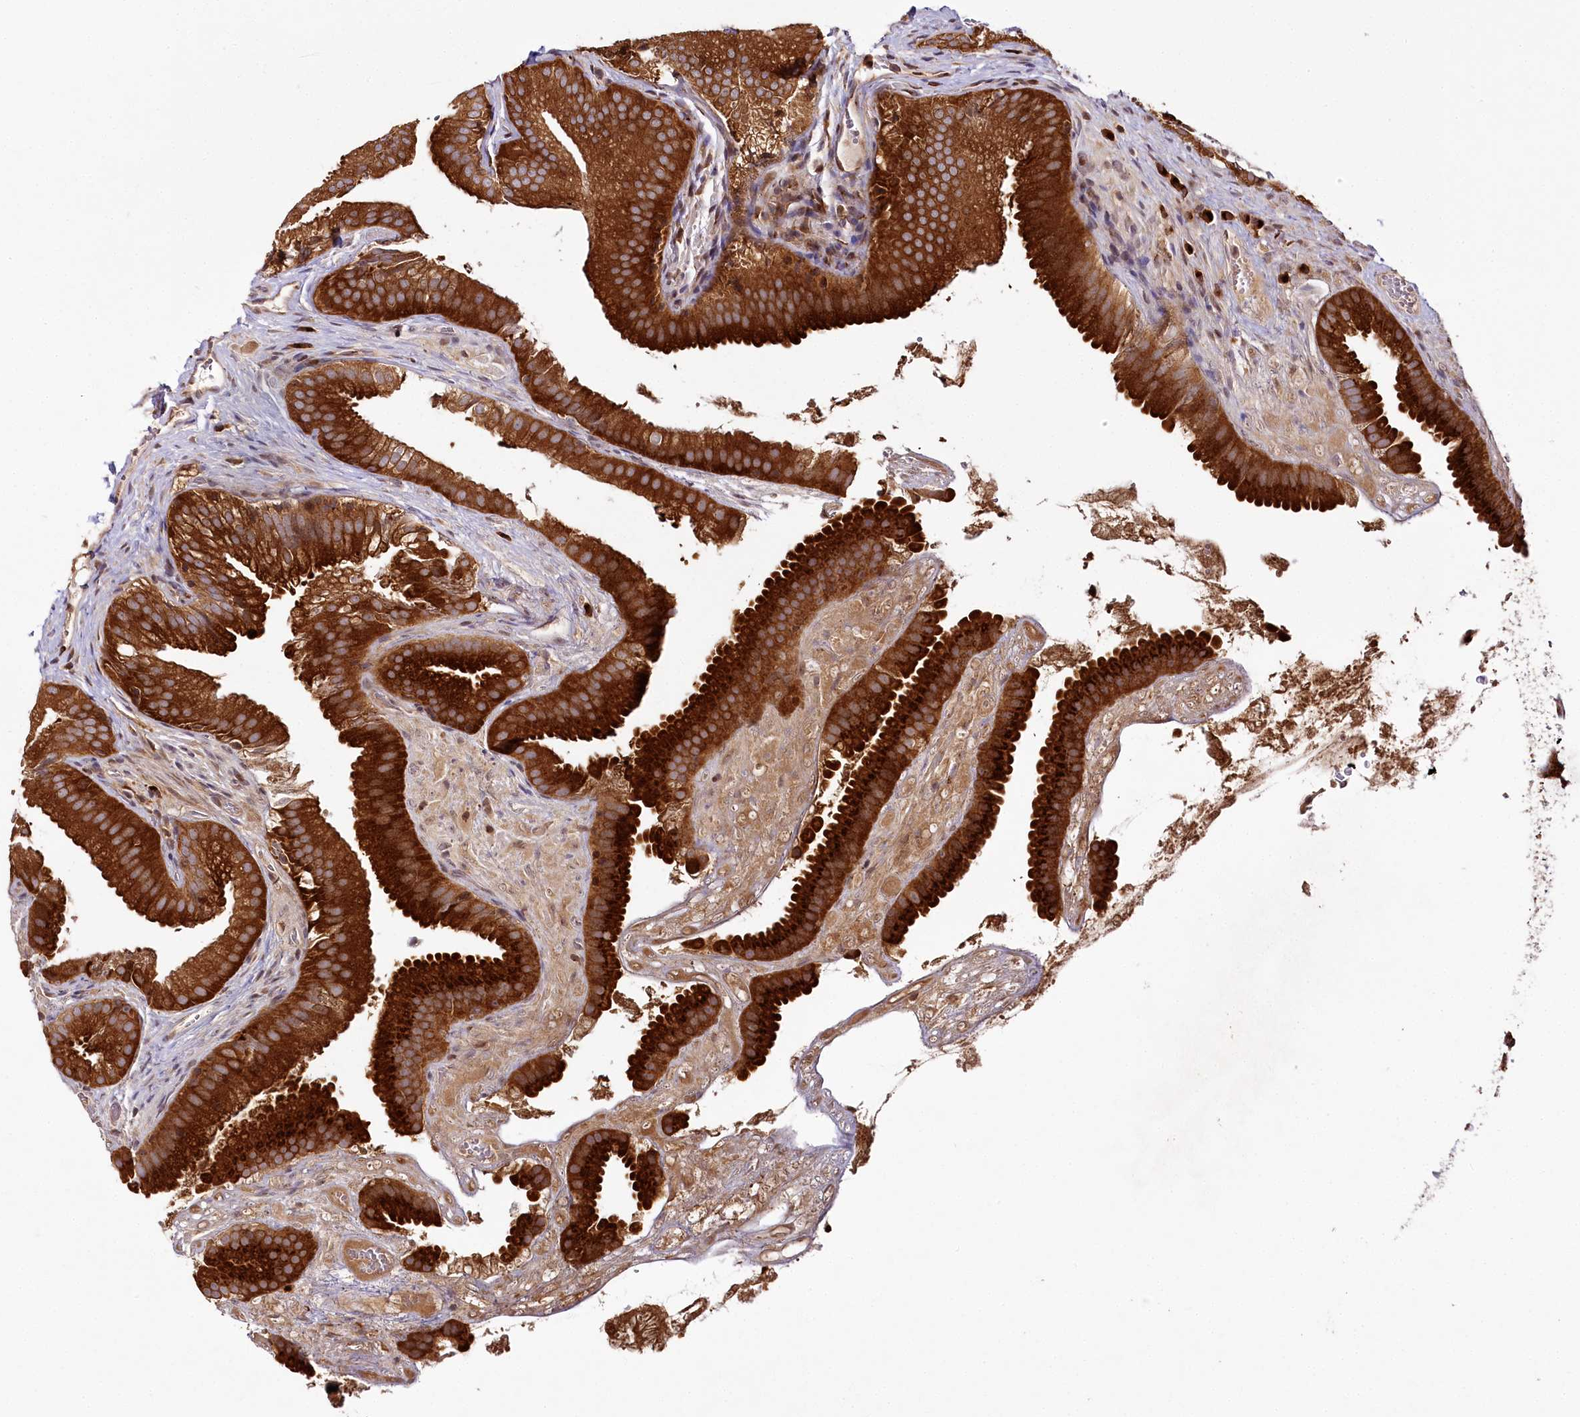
{"staining": {"intensity": "strong", "quantity": ">75%", "location": "cytoplasmic/membranous"}, "tissue": "gallbladder", "cell_type": "Glandular cells", "image_type": "normal", "snomed": [{"axis": "morphology", "description": "Normal tissue, NOS"}, {"axis": "topography", "description": "Gallbladder"}], "caption": "IHC (DAB) staining of benign gallbladder shows strong cytoplasmic/membranous protein positivity in about >75% of glandular cells.", "gene": "COPG1", "patient": {"sex": "female", "age": 30}}